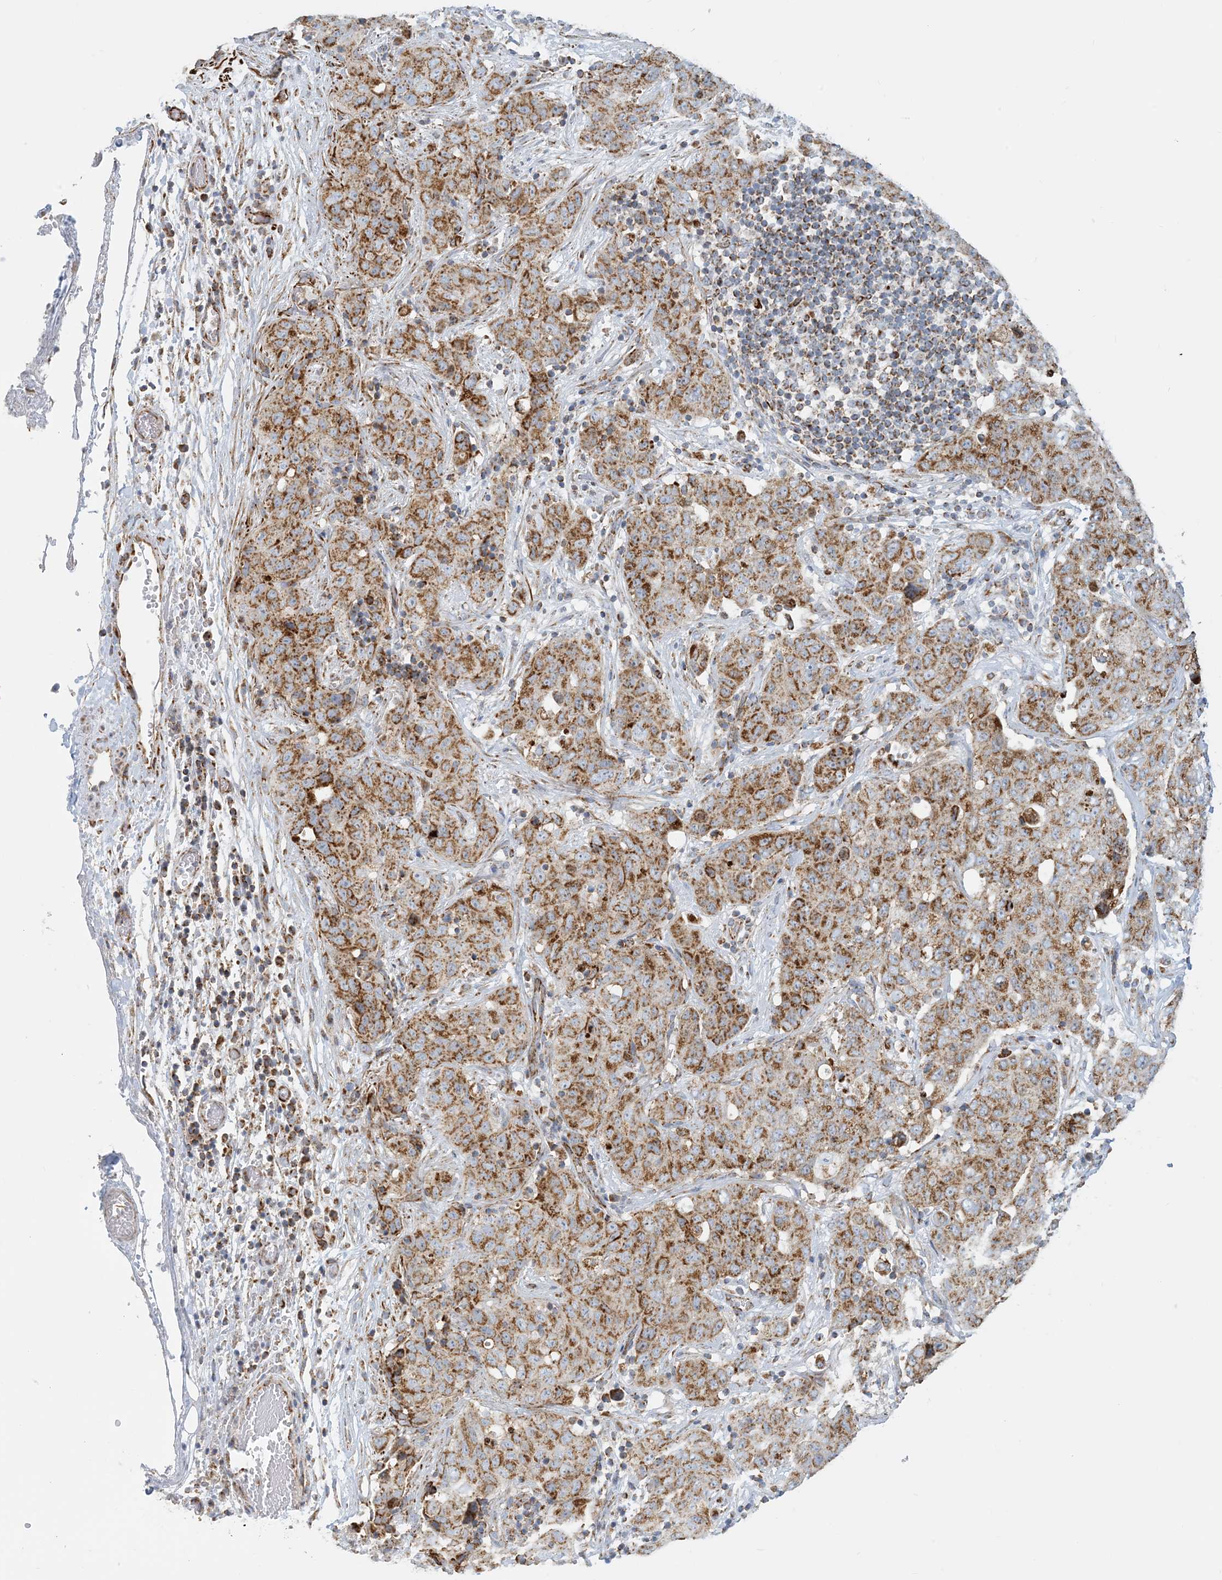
{"staining": {"intensity": "moderate", "quantity": ">75%", "location": "cytoplasmic/membranous"}, "tissue": "stomach cancer", "cell_type": "Tumor cells", "image_type": "cancer", "snomed": [{"axis": "morphology", "description": "Normal tissue, NOS"}, {"axis": "morphology", "description": "Adenocarcinoma, NOS"}, {"axis": "topography", "description": "Lymph node"}, {"axis": "topography", "description": "Stomach"}], "caption": "This is a micrograph of IHC staining of adenocarcinoma (stomach), which shows moderate positivity in the cytoplasmic/membranous of tumor cells.", "gene": "COA3", "patient": {"sex": "male", "age": 48}}